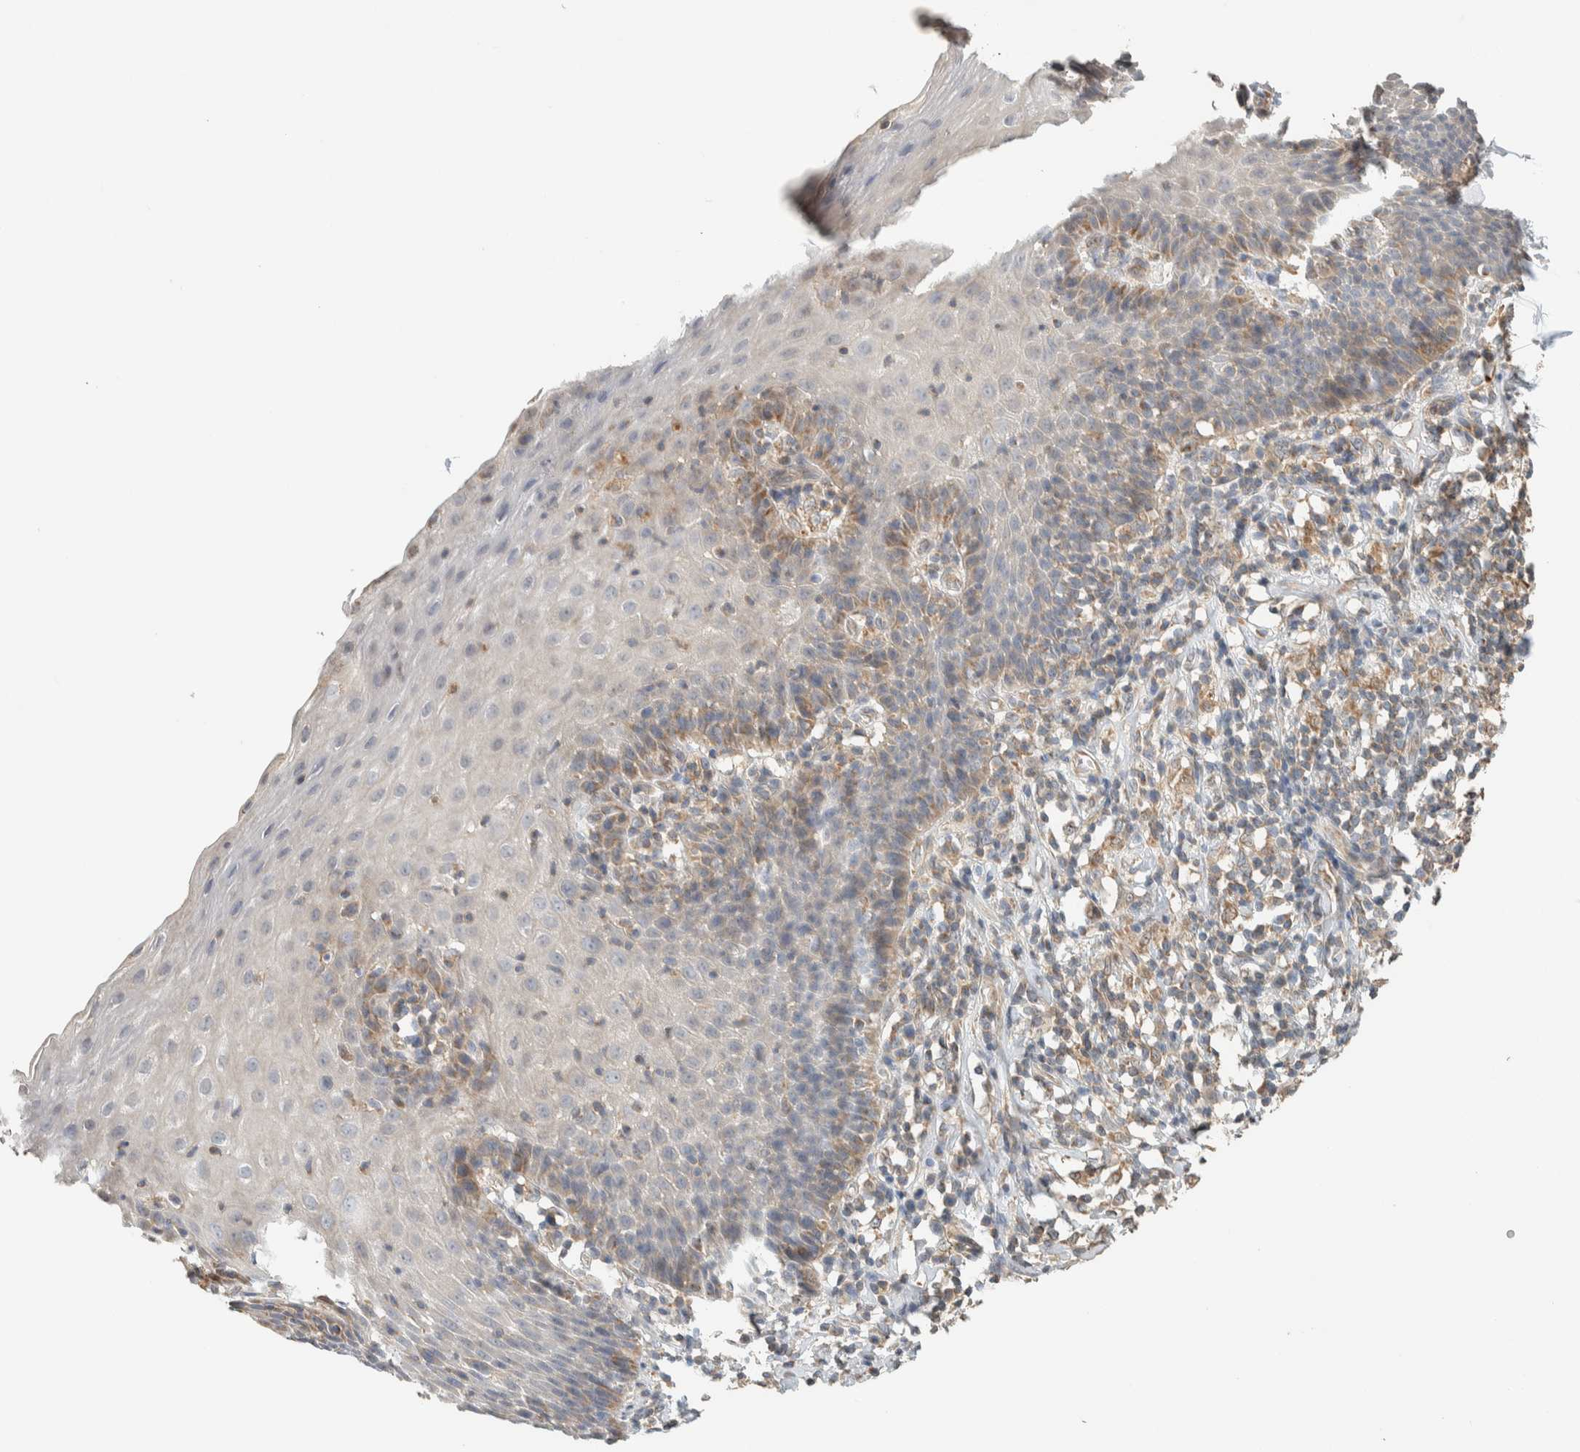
{"staining": {"intensity": "moderate", "quantity": "<25%", "location": "cytoplasmic/membranous"}, "tissue": "esophagus", "cell_type": "Squamous epithelial cells", "image_type": "normal", "snomed": [{"axis": "morphology", "description": "Normal tissue, NOS"}, {"axis": "topography", "description": "Esophagus"}], "caption": "Immunohistochemical staining of benign human esophagus shows <25% levels of moderate cytoplasmic/membranous protein staining in about <25% of squamous epithelial cells.", "gene": "PDE7B", "patient": {"sex": "female", "age": 61}}